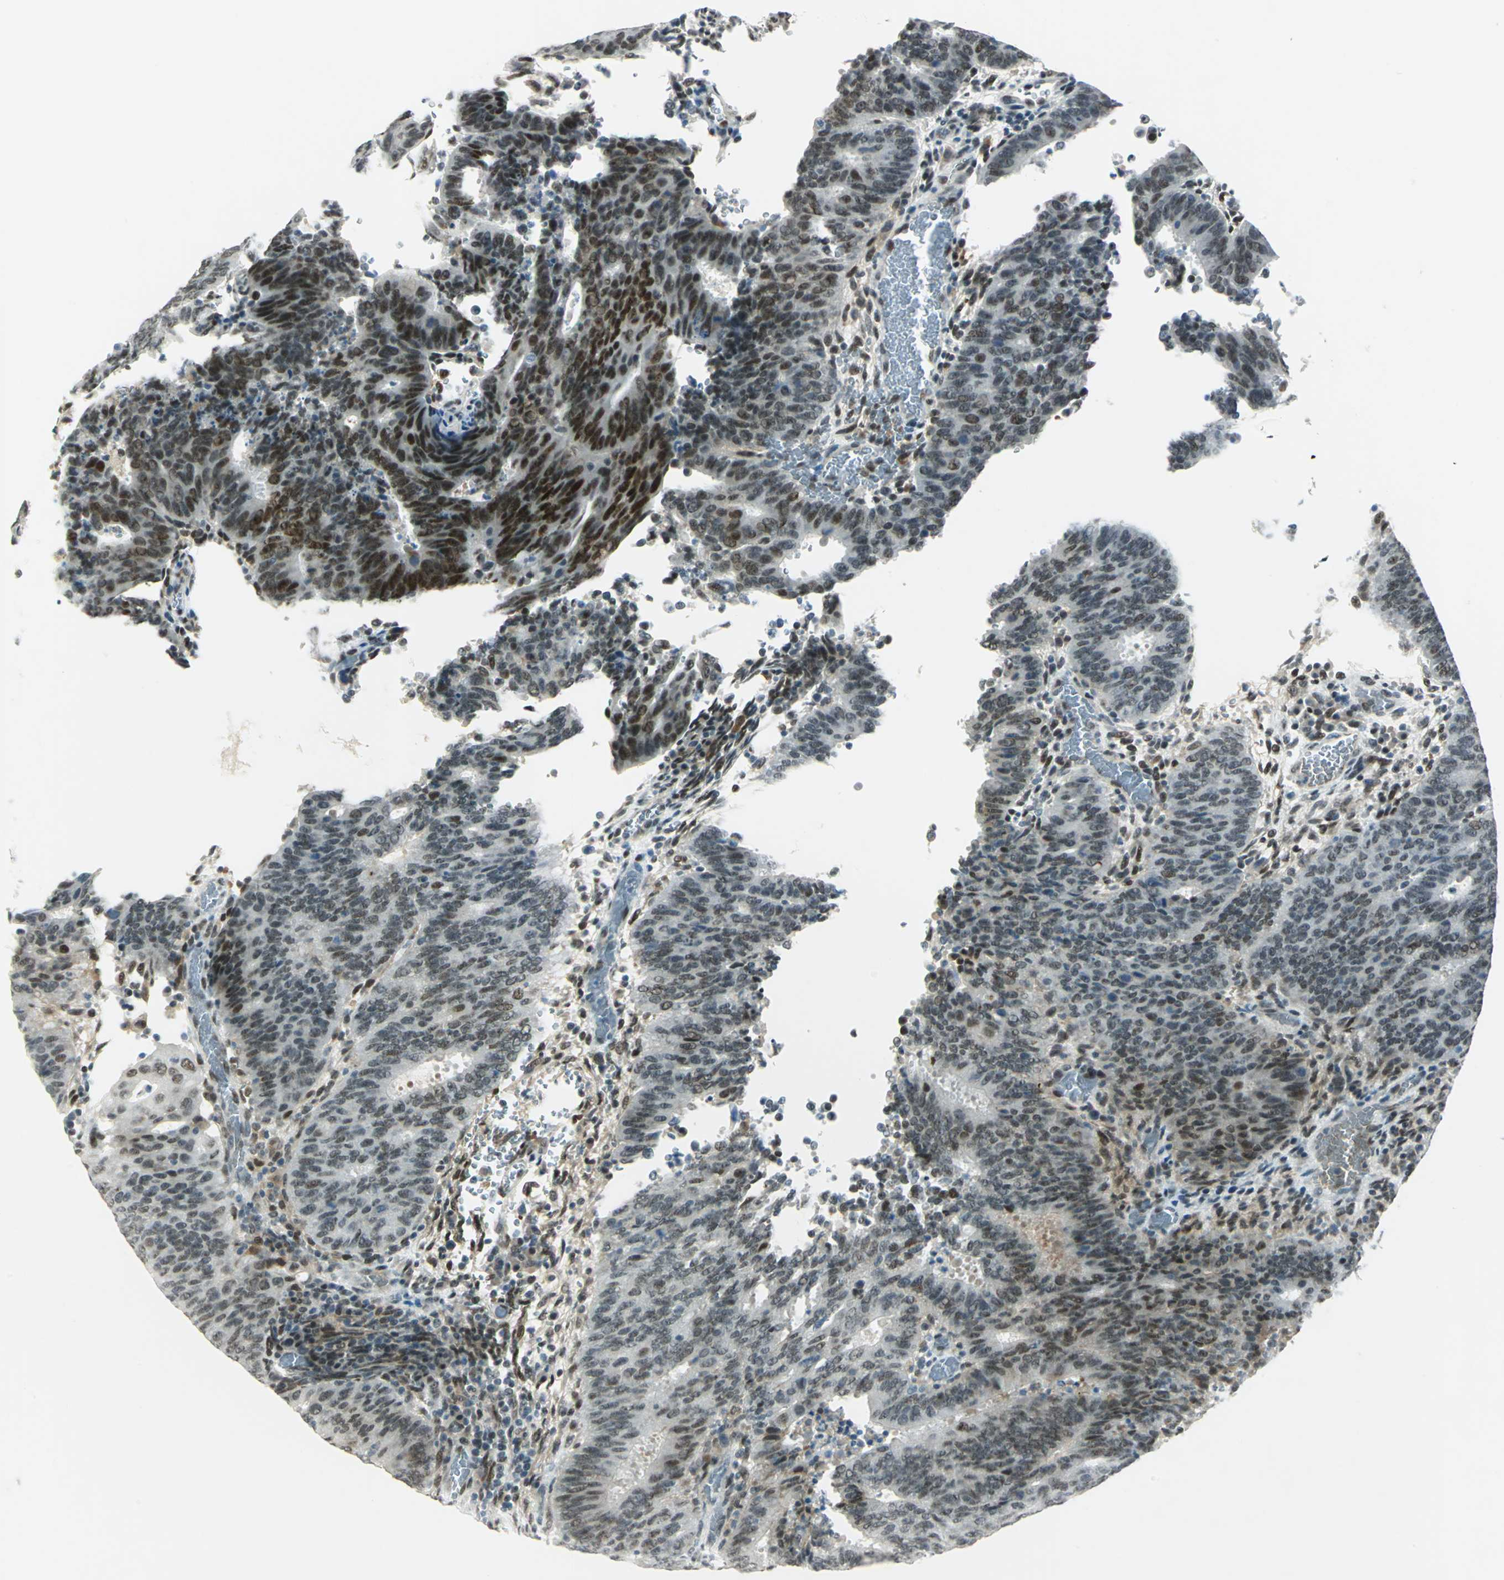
{"staining": {"intensity": "strong", "quantity": "<25%", "location": "nuclear"}, "tissue": "cervical cancer", "cell_type": "Tumor cells", "image_type": "cancer", "snomed": [{"axis": "morphology", "description": "Adenocarcinoma, NOS"}, {"axis": "topography", "description": "Cervix"}], "caption": "Protein expression analysis of adenocarcinoma (cervical) reveals strong nuclear positivity in about <25% of tumor cells. (DAB IHC with brightfield microscopy, high magnification).", "gene": "MTMR10", "patient": {"sex": "female", "age": 44}}